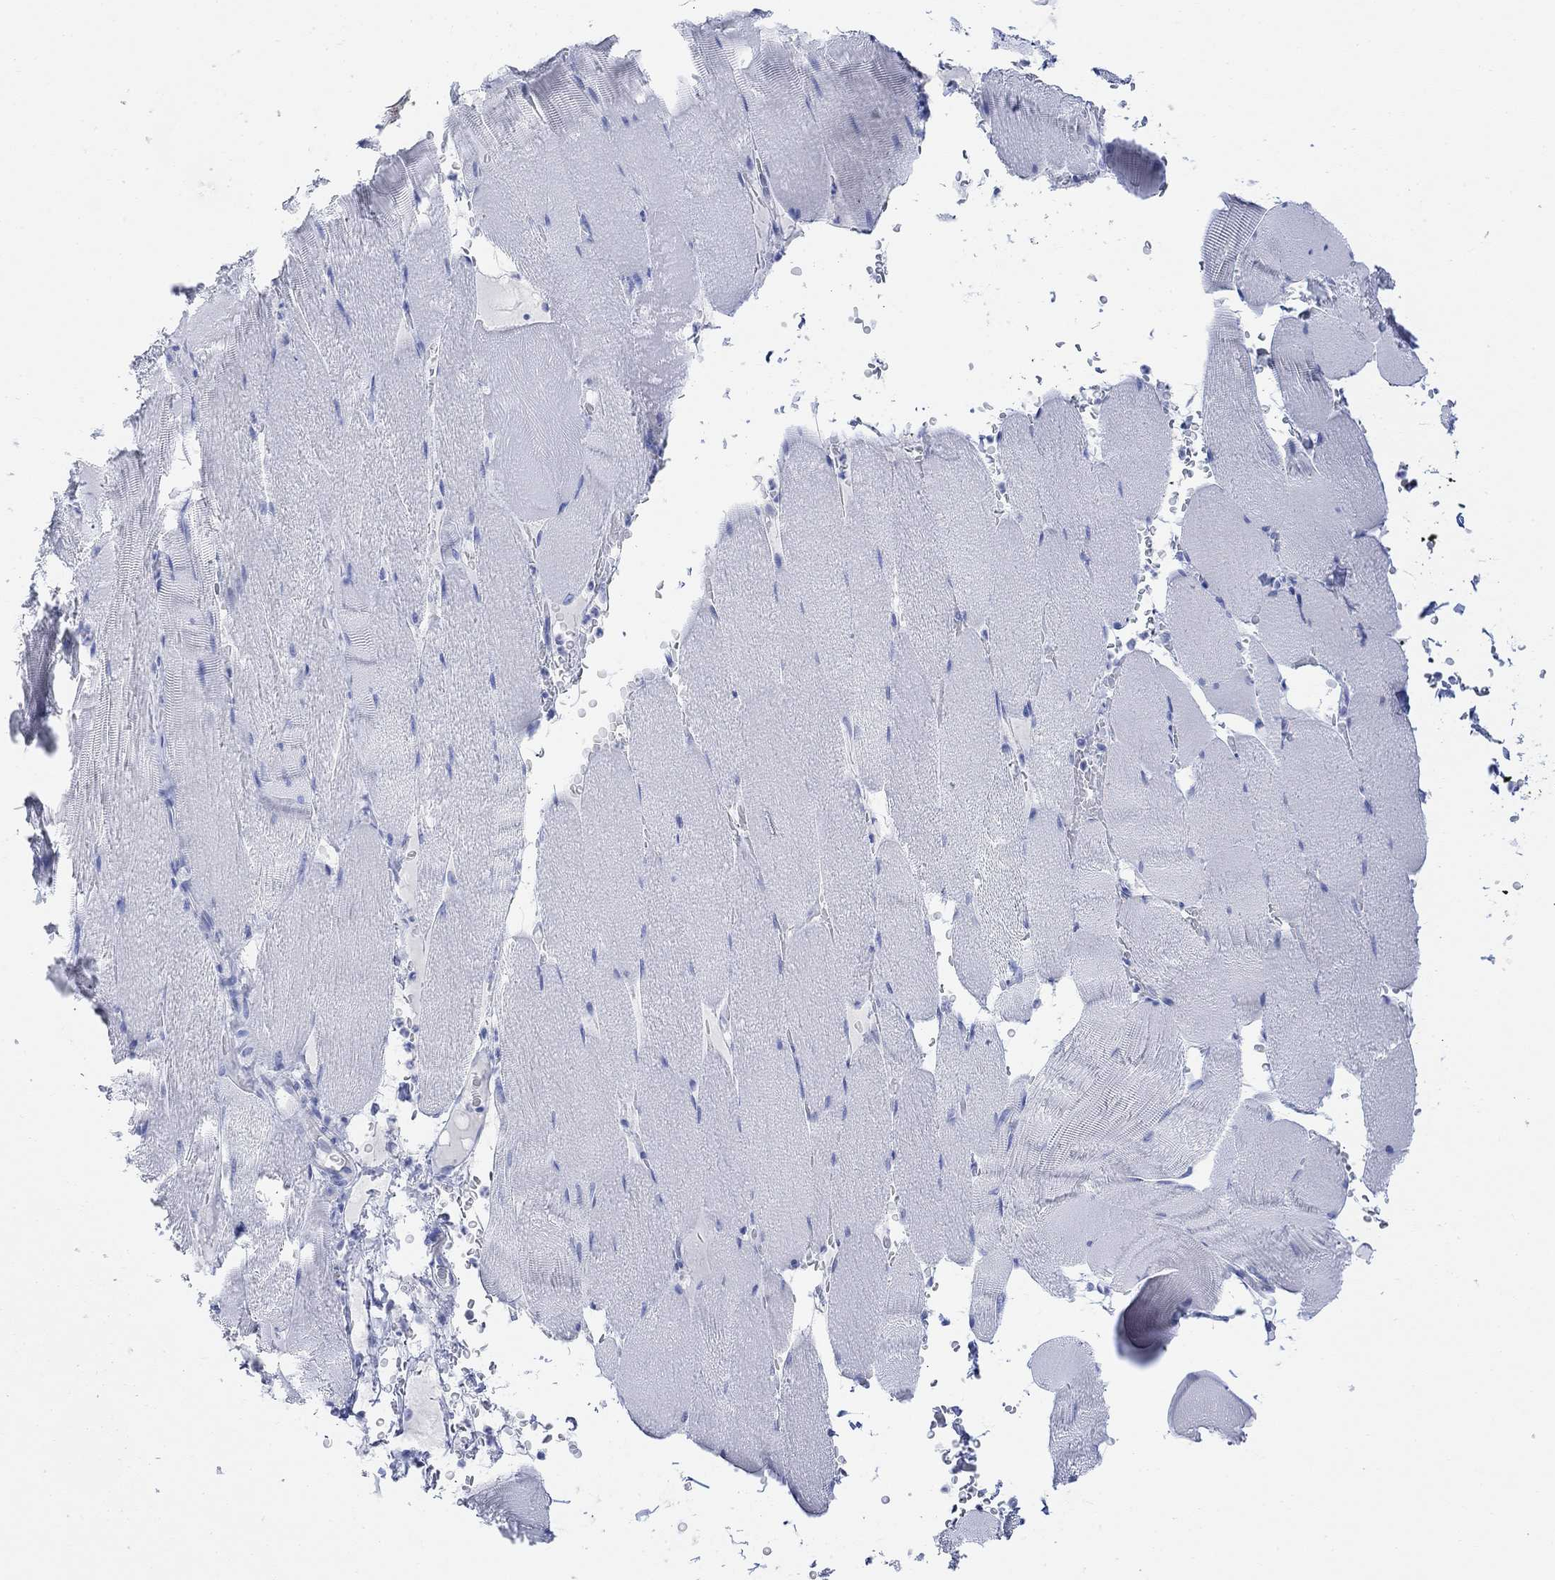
{"staining": {"intensity": "negative", "quantity": "none", "location": "none"}, "tissue": "skeletal muscle", "cell_type": "Myocytes", "image_type": "normal", "snomed": [{"axis": "morphology", "description": "Normal tissue, NOS"}, {"axis": "topography", "description": "Skeletal muscle"}], "caption": "The photomicrograph reveals no staining of myocytes in unremarkable skeletal muscle.", "gene": "GNG13", "patient": {"sex": "male", "age": 56}}